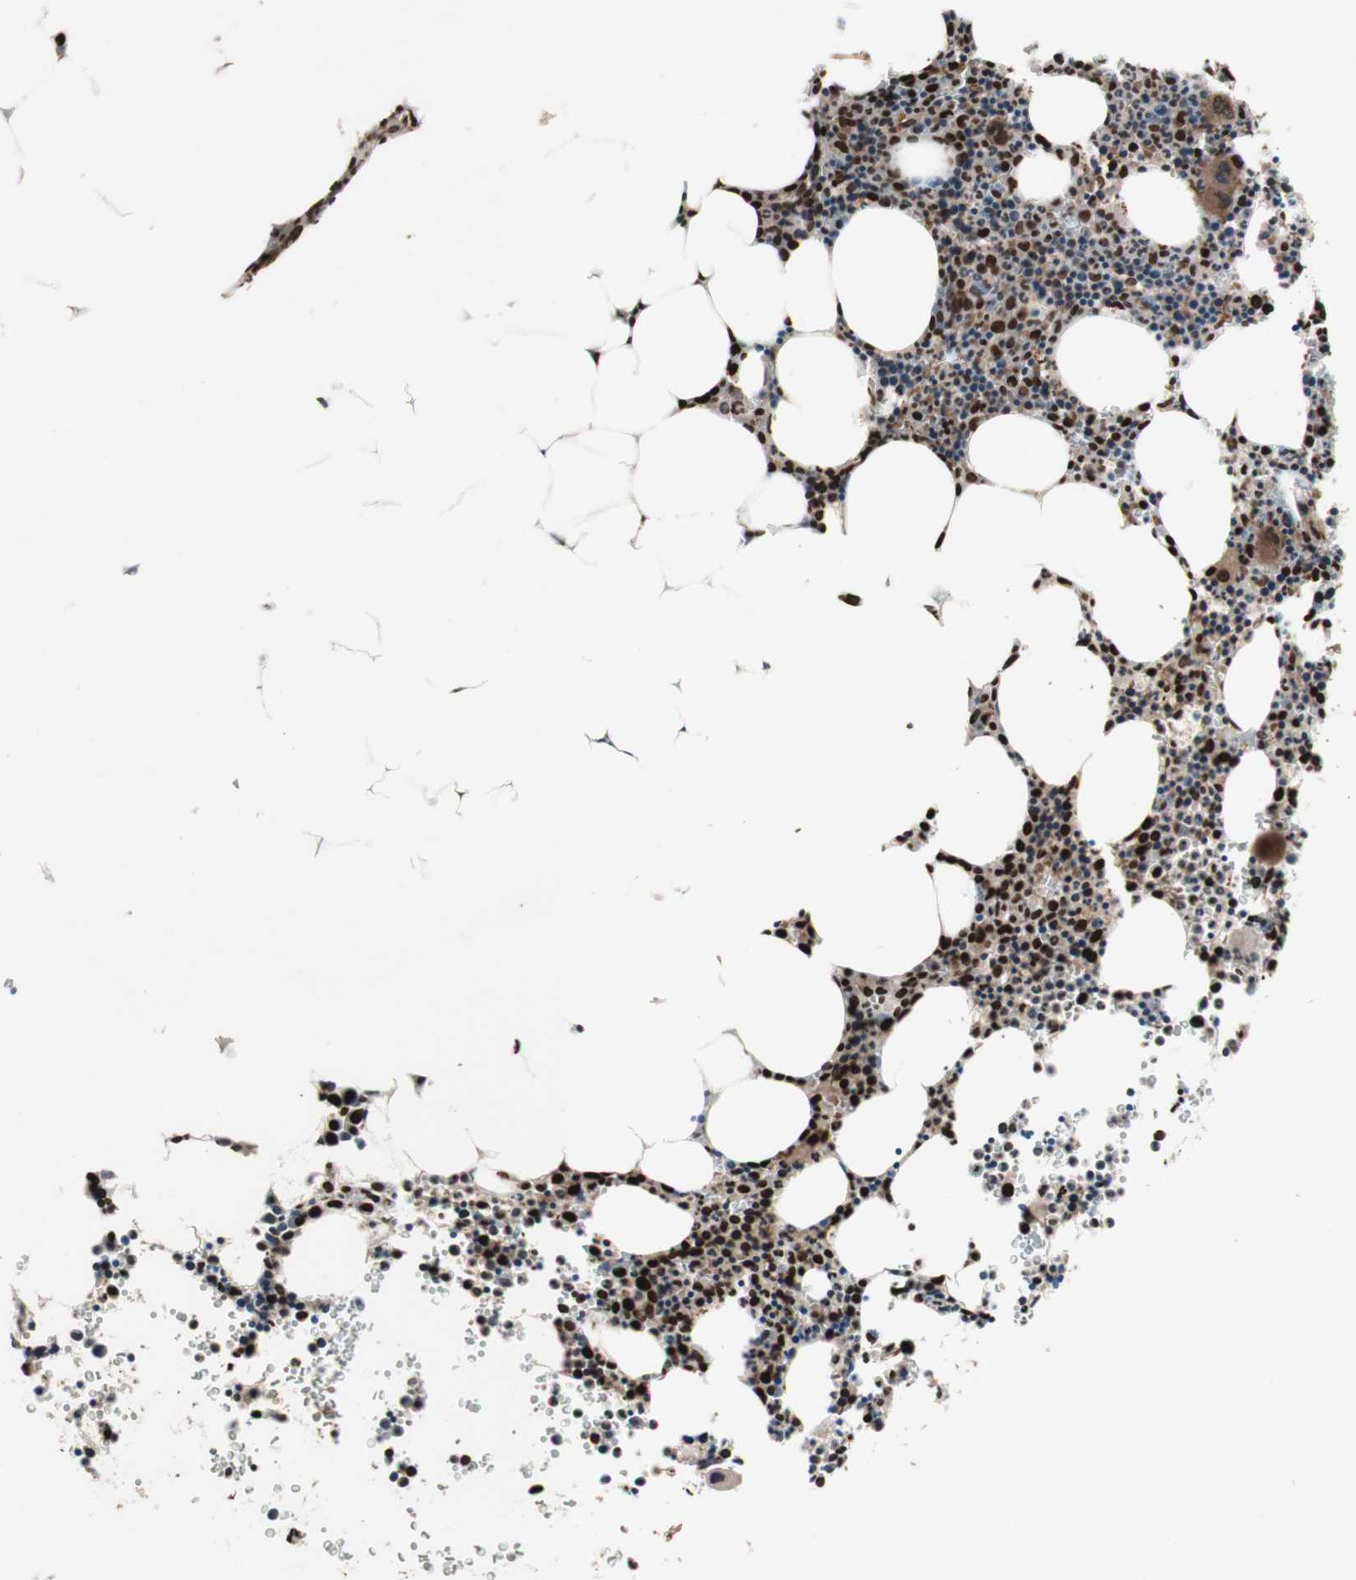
{"staining": {"intensity": "strong", "quantity": "25%-75%", "location": "cytoplasmic/membranous,nuclear"}, "tissue": "bone marrow", "cell_type": "Hematopoietic cells", "image_type": "normal", "snomed": [{"axis": "morphology", "description": "Normal tissue, NOS"}, {"axis": "morphology", "description": "Inflammation, NOS"}, {"axis": "topography", "description": "Bone marrow"}], "caption": "Approximately 25%-75% of hematopoietic cells in benign human bone marrow demonstrate strong cytoplasmic/membranous,nuclear protein positivity as visualized by brown immunohistochemical staining.", "gene": "POLA1", "patient": {"sex": "female", "age": 61}}